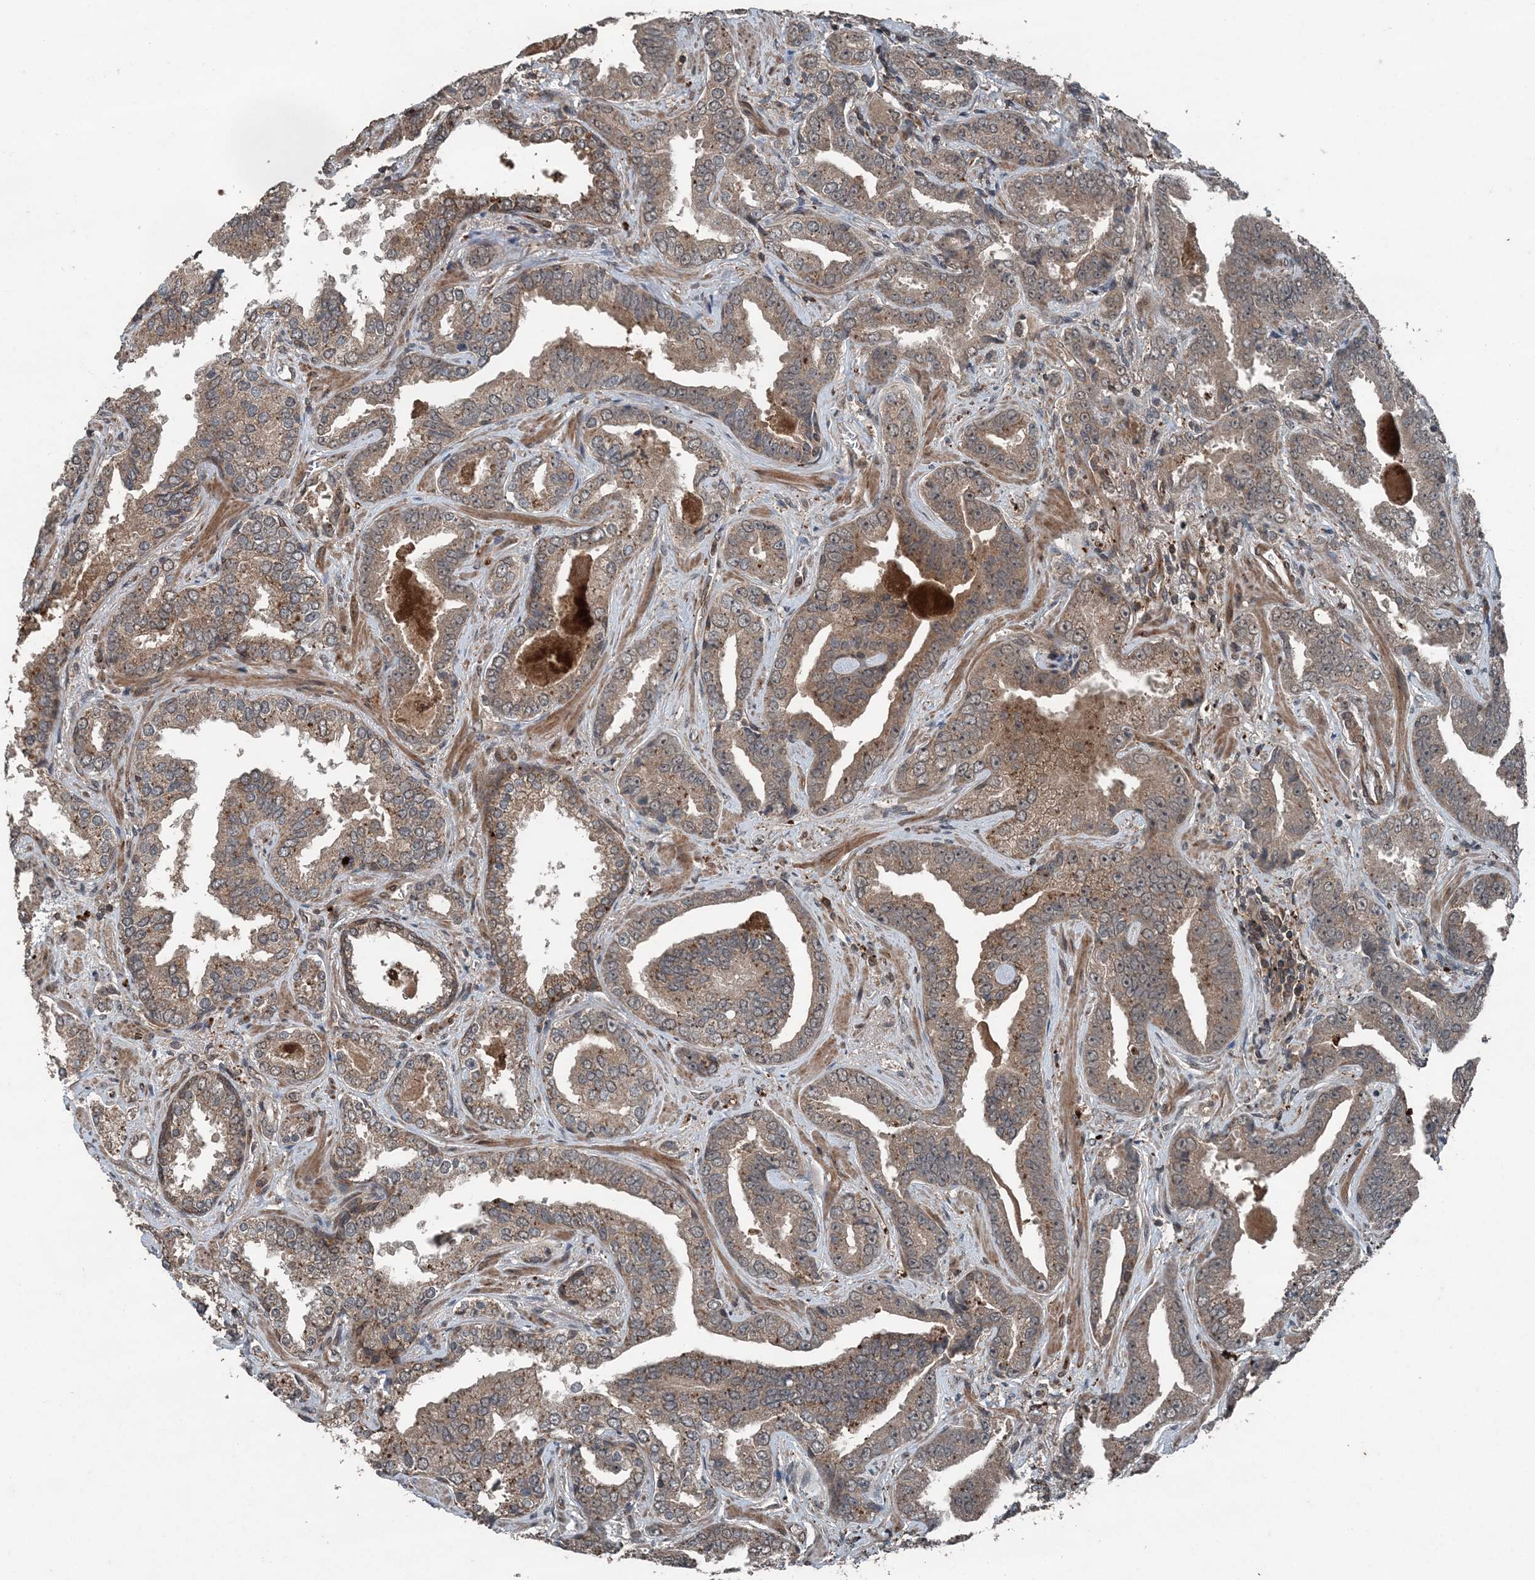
{"staining": {"intensity": "weak", "quantity": "25%-75%", "location": "cytoplasmic/membranous"}, "tissue": "prostate cancer", "cell_type": "Tumor cells", "image_type": "cancer", "snomed": [{"axis": "morphology", "description": "Adenocarcinoma, Low grade"}, {"axis": "topography", "description": "Prostate"}], "caption": "Immunohistochemical staining of prostate cancer (low-grade adenocarcinoma) reveals weak cytoplasmic/membranous protein expression in approximately 25%-75% of tumor cells.", "gene": "CFL1", "patient": {"sex": "male", "age": 60}}